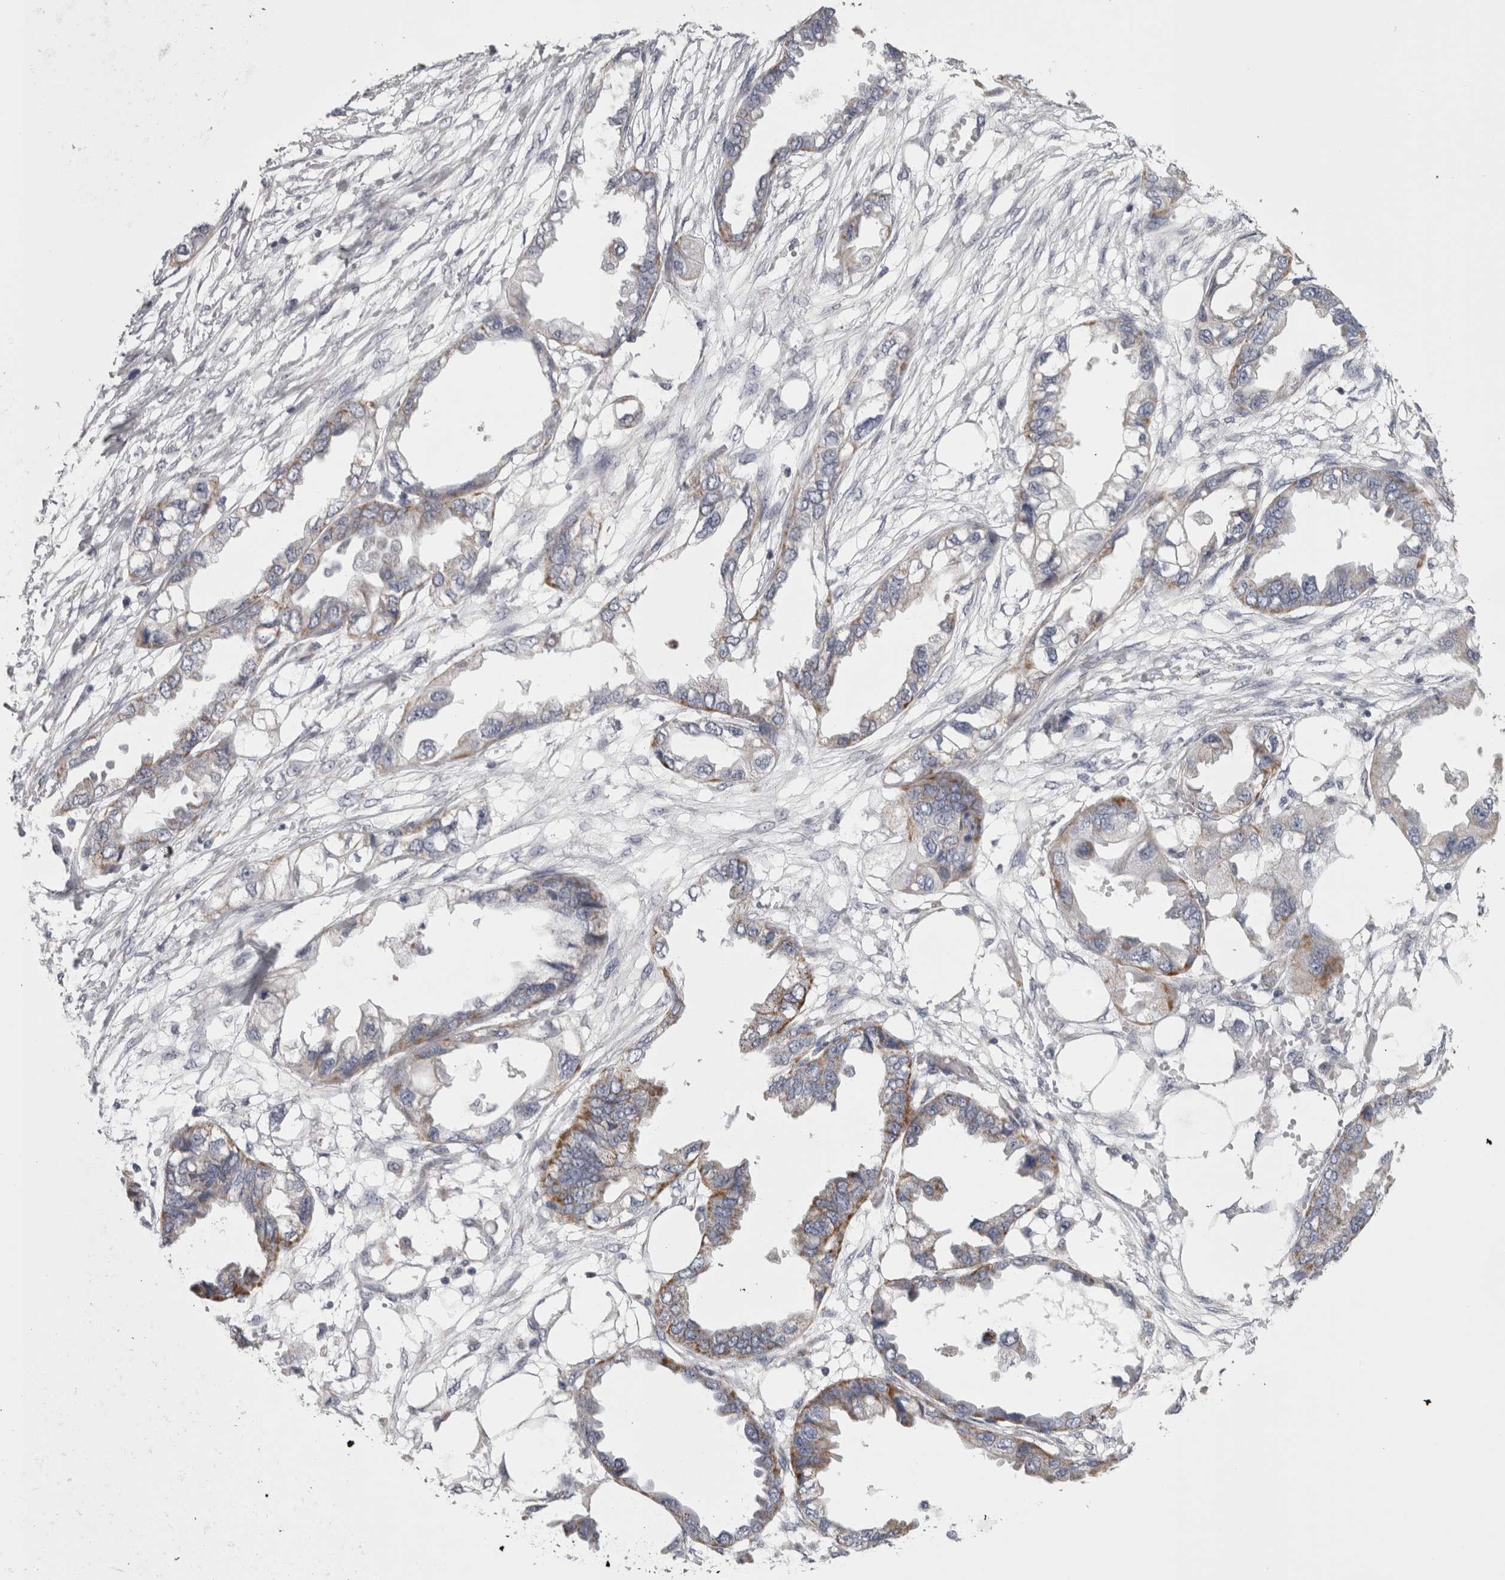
{"staining": {"intensity": "moderate", "quantity": "<25%", "location": "cytoplasmic/membranous"}, "tissue": "endometrial cancer", "cell_type": "Tumor cells", "image_type": "cancer", "snomed": [{"axis": "morphology", "description": "Adenocarcinoma, NOS"}, {"axis": "morphology", "description": "Adenocarcinoma, metastatic, NOS"}, {"axis": "topography", "description": "Adipose tissue"}, {"axis": "topography", "description": "Endometrium"}], "caption": "DAB (3,3'-diaminobenzidine) immunohistochemical staining of human adenocarcinoma (endometrial) reveals moderate cytoplasmic/membranous protein staining in approximately <25% of tumor cells.", "gene": "DBT", "patient": {"sex": "female", "age": 67}}